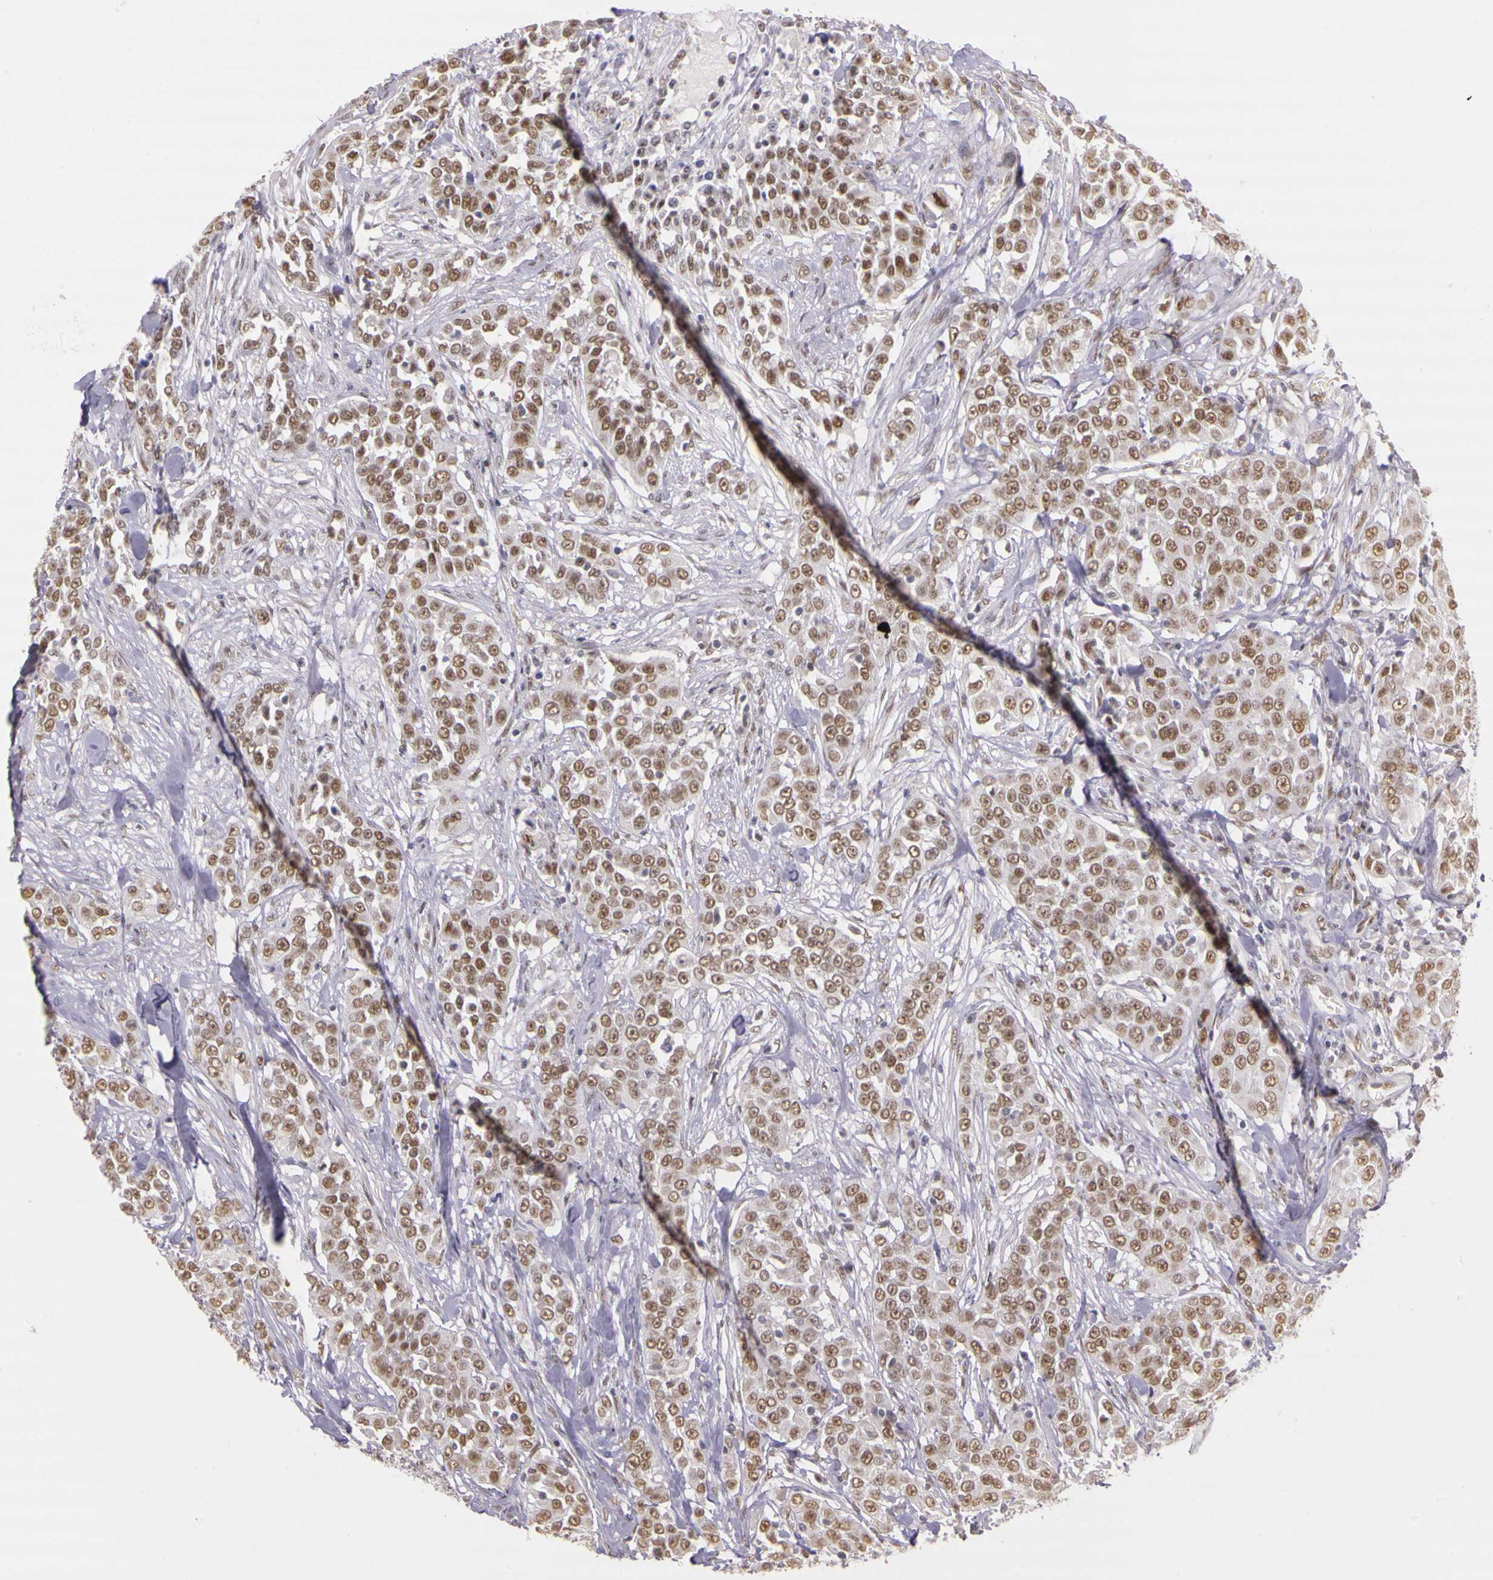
{"staining": {"intensity": "moderate", "quantity": ">75%", "location": "nuclear"}, "tissue": "urothelial cancer", "cell_type": "Tumor cells", "image_type": "cancer", "snomed": [{"axis": "morphology", "description": "Urothelial carcinoma, High grade"}, {"axis": "topography", "description": "Urinary bladder"}], "caption": "An image of urothelial carcinoma (high-grade) stained for a protein exhibits moderate nuclear brown staining in tumor cells. The staining is performed using DAB brown chromogen to label protein expression. The nuclei are counter-stained blue using hematoxylin.", "gene": "WDR13", "patient": {"sex": "female", "age": 80}}